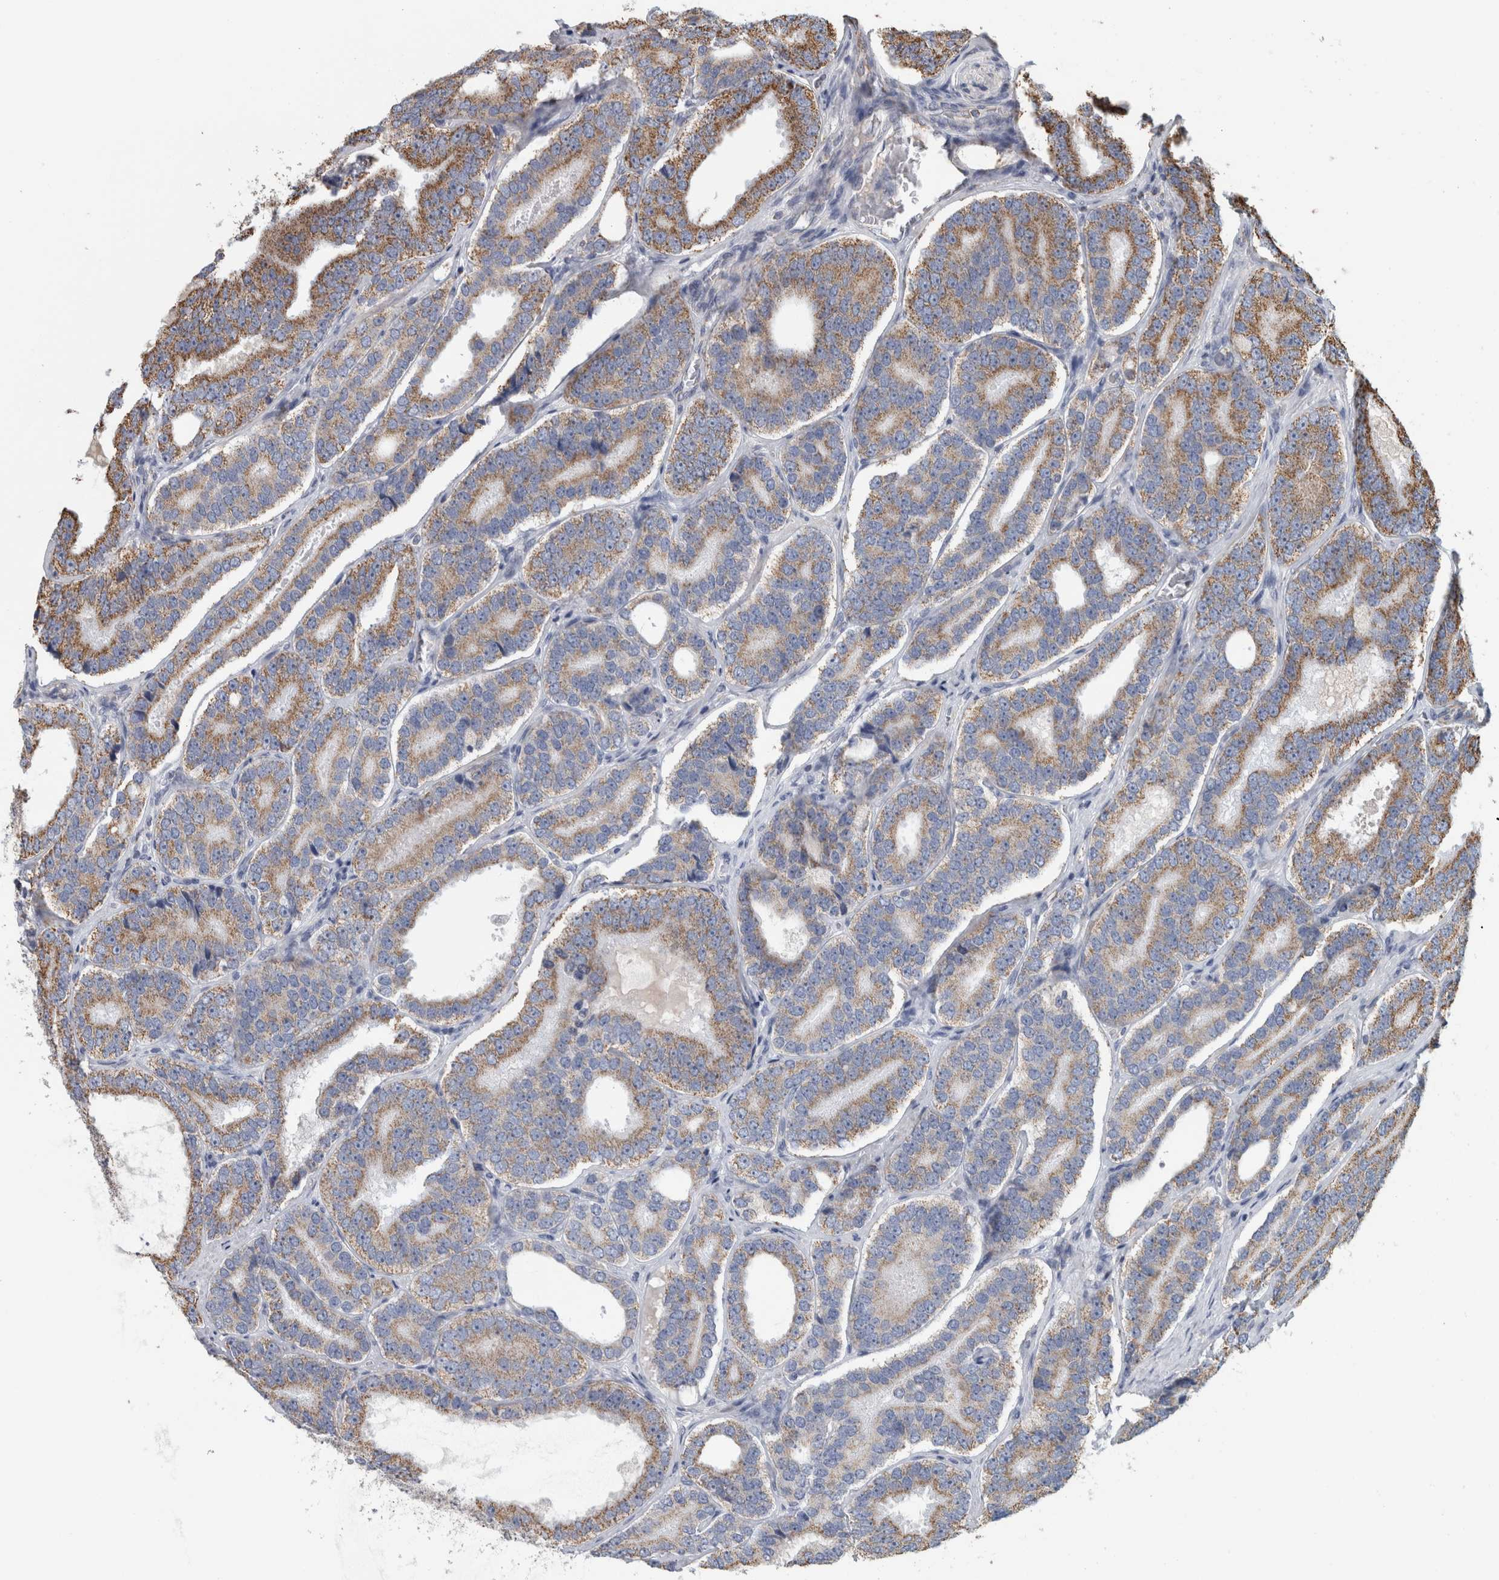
{"staining": {"intensity": "moderate", "quantity": "25%-75%", "location": "cytoplasmic/membranous"}, "tissue": "prostate cancer", "cell_type": "Tumor cells", "image_type": "cancer", "snomed": [{"axis": "morphology", "description": "Adenocarcinoma, High grade"}, {"axis": "topography", "description": "Prostate"}], "caption": "A brown stain labels moderate cytoplasmic/membranous expression of a protein in human prostate high-grade adenocarcinoma tumor cells.", "gene": "ST8SIA1", "patient": {"sex": "male", "age": 56}}